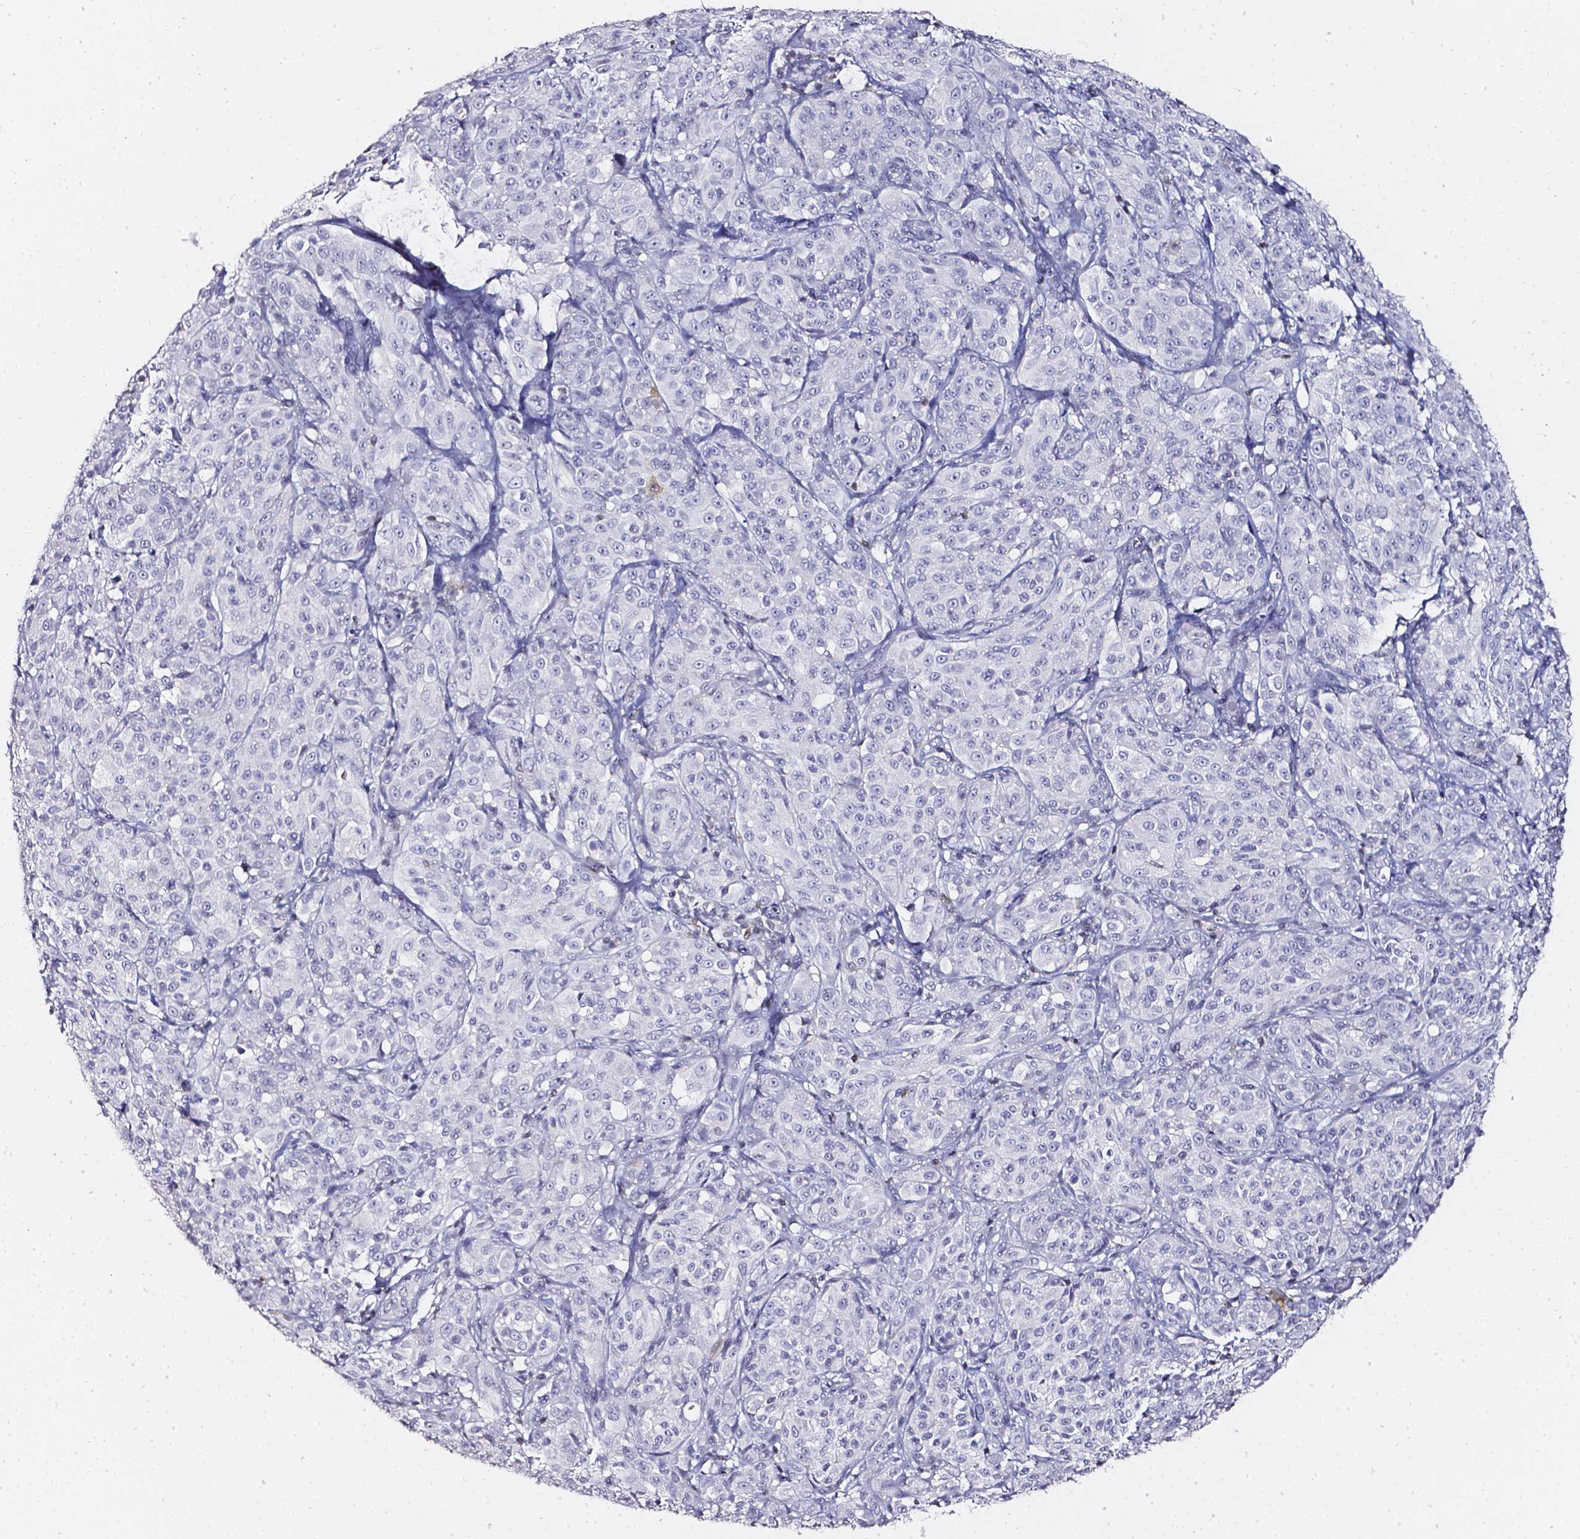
{"staining": {"intensity": "negative", "quantity": "none", "location": "none"}, "tissue": "melanoma", "cell_type": "Tumor cells", "image_type": "cancer", "snomed": [{"axis": "morphology", "description": "Malignant melanoma, NOS"}, {"axis": "topography", "description": "Skin"}], "caption": "Melanoma was stained to show a protein in brown. There is no significant expression in tumor cells.", "gene": "AKR1B10", "patient": {"sex": "male", "age": 89}}